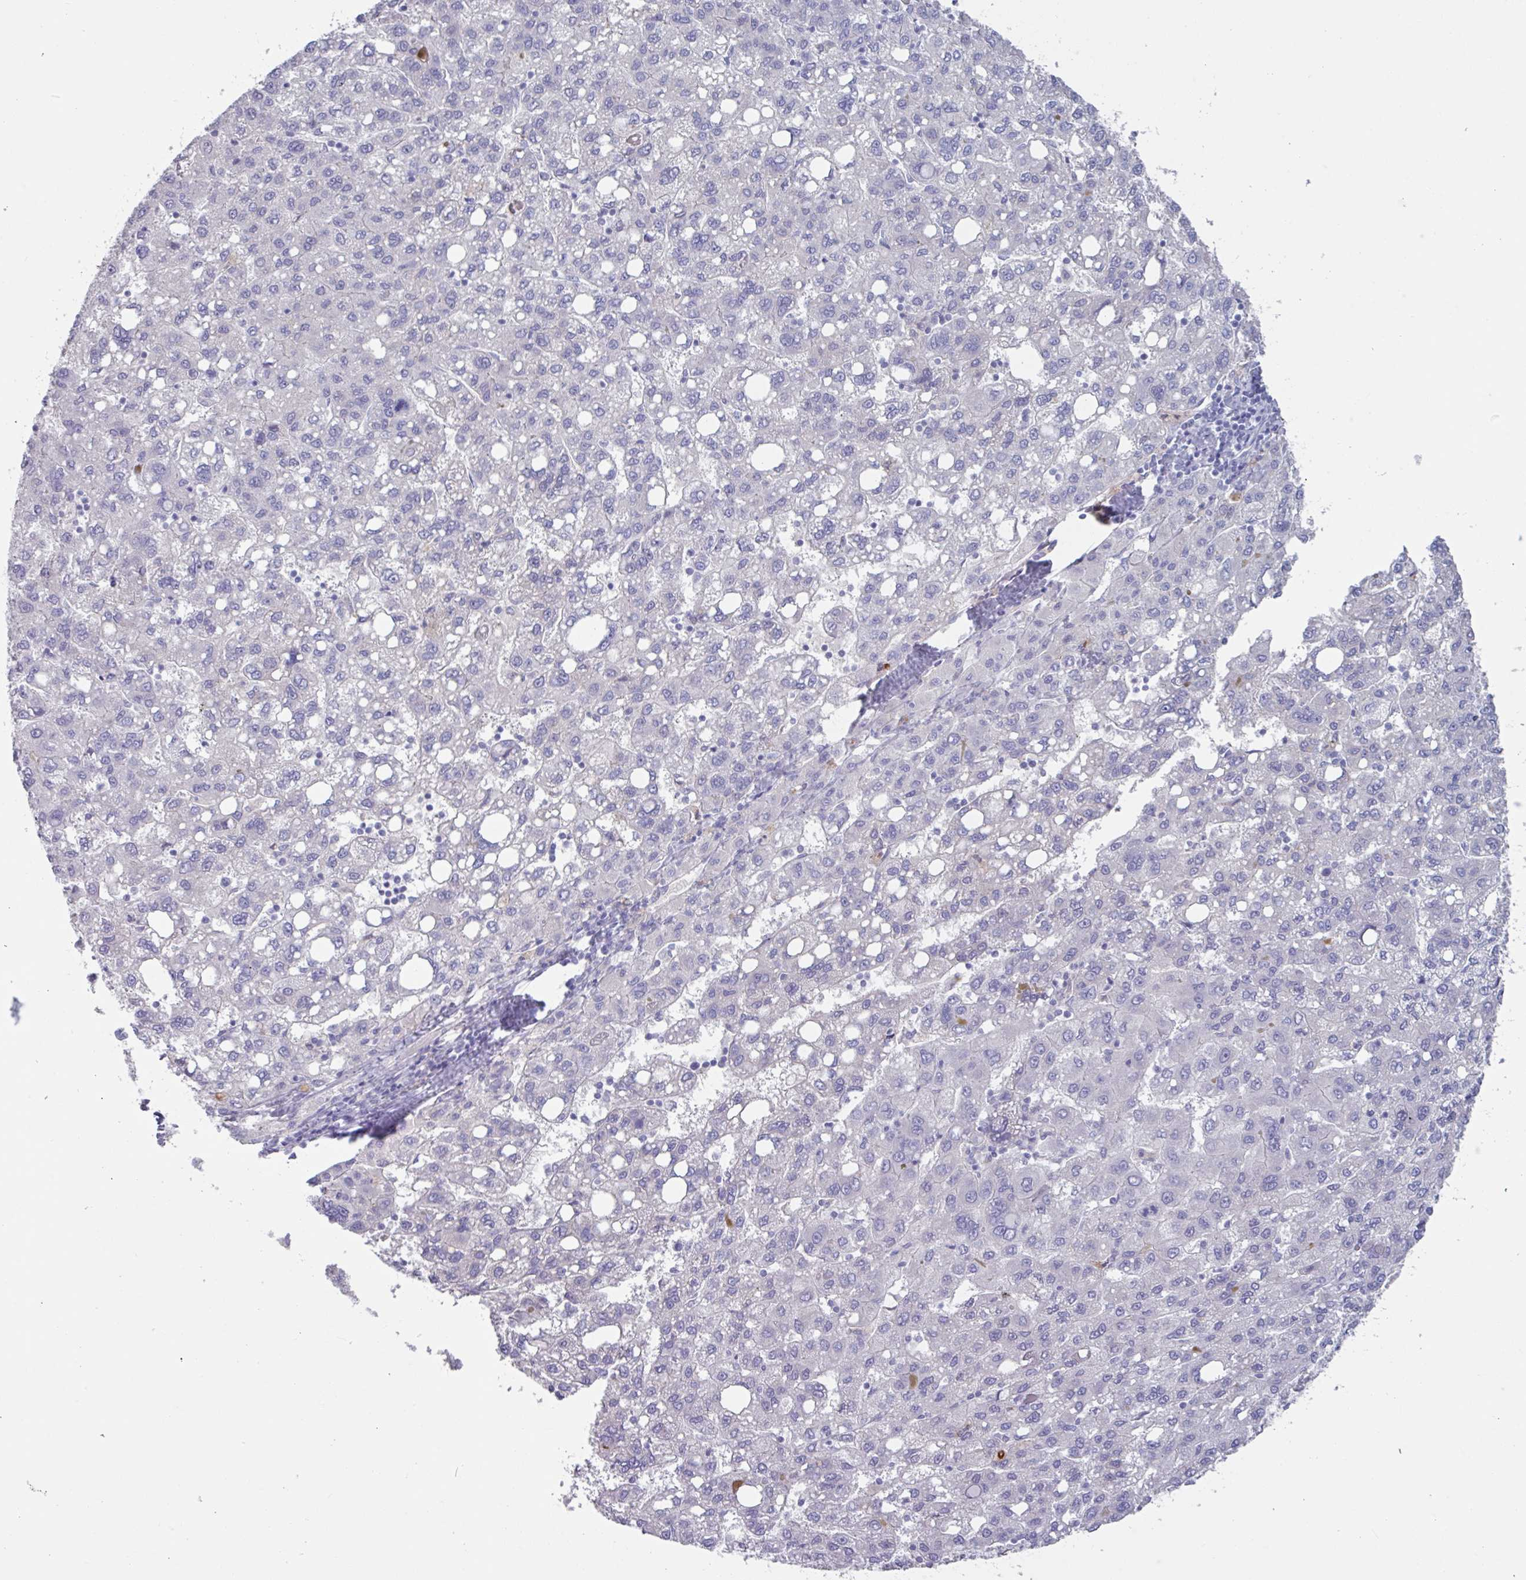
{"staining": {"intensity": "negative", "quantity": "none", "location": "none"}, "tissue": "liver cancer", "cell_type": "Tumor cells", "image_type": "cancer", "snomed": [{"axis": "morphology", "description": "Carcinoma, Hepatocellular, NOS"}, {"axis": "topography", "description": "Liver"}], "caption": "This is a photomicrograph of immunohistochemistry (IHC) staining of liver cancer (hepatocellular carcinoma), which shows no expression in tumor cells.", "gene": "OR2T10", "patient": {"sex": "female", "age": 82}}